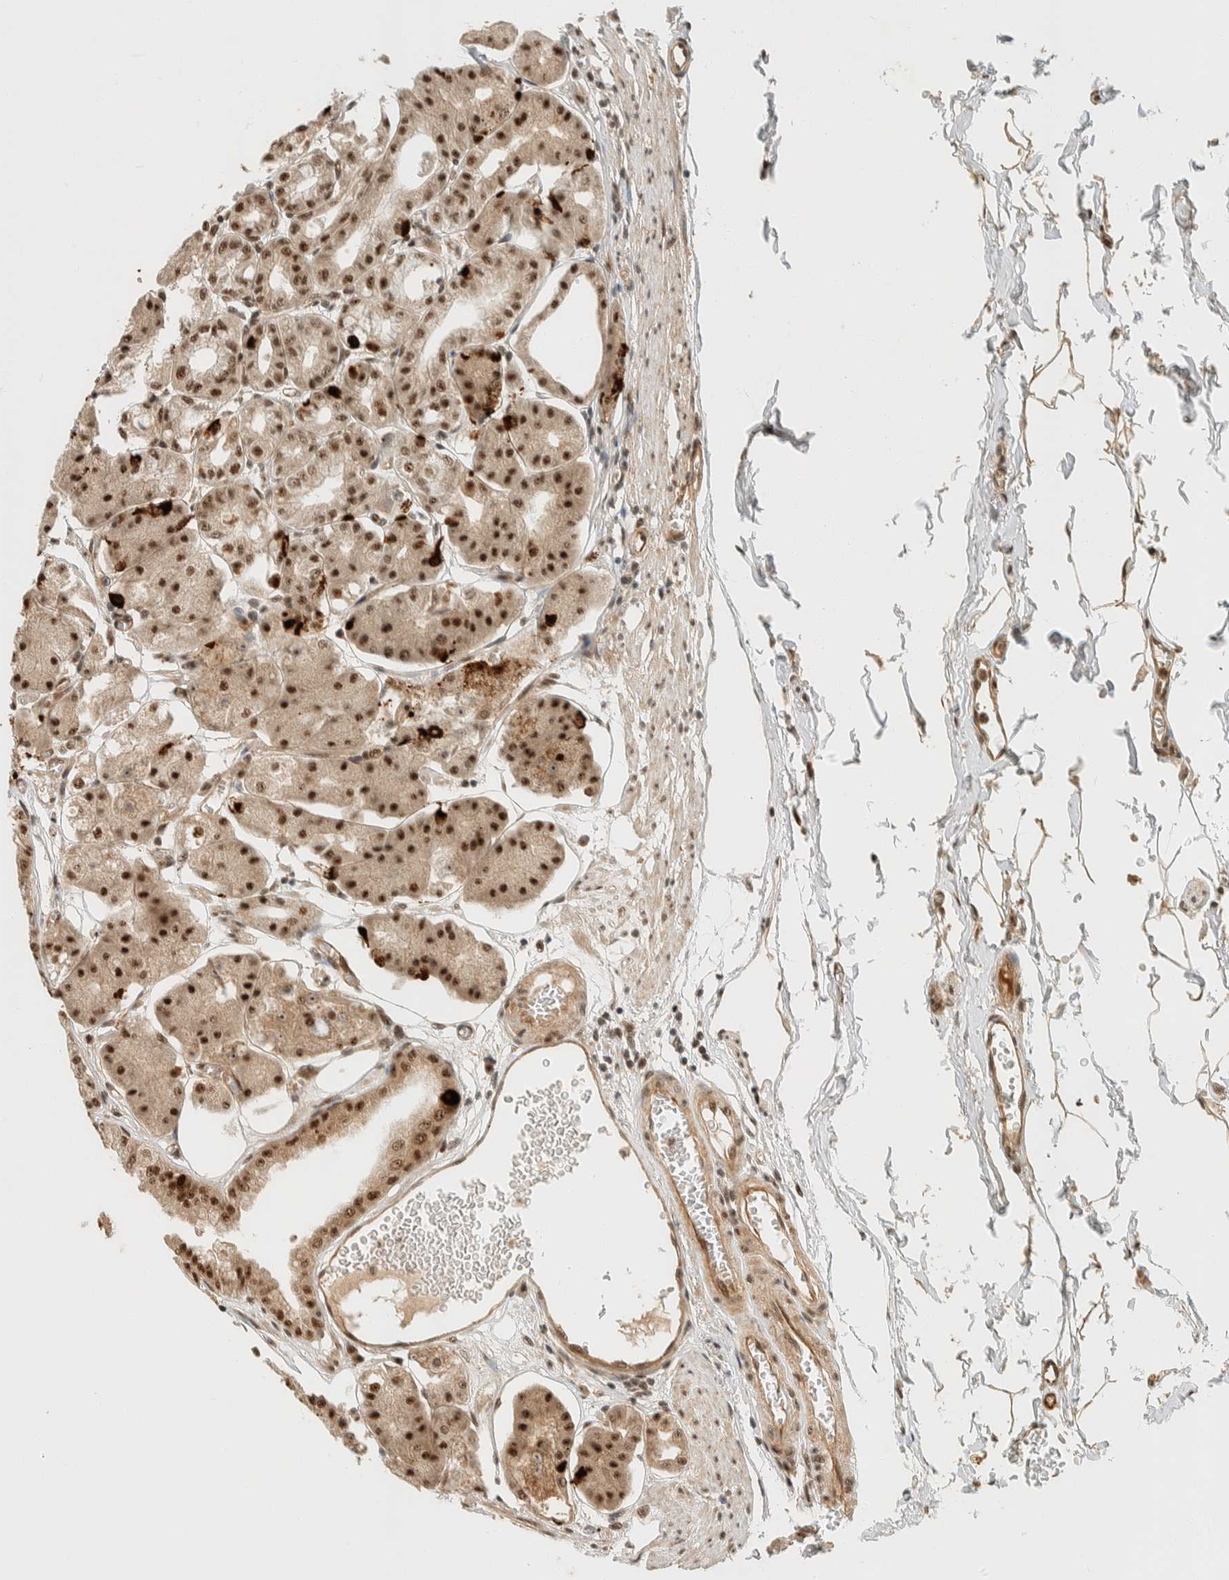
{"staining": {"intensity": "strong", "quantity": ">75%", "location": "nuclear"}, "tissue": "stomach", "cell_type": "Glandular cells", "image_type": "normal", "snomed": [{"axis": "morphology", "description": "Normal tissue, NOS"}, {"axis": "topography", "description": "Stomach, lower"}], "caption": "High-power microscopy captured an IHC image of unremarkable stomach, revealing strong nuclear positivity in about >75% of glandular cells.", "gene": "SIK1", "patient": {"sex": "male", "age": 71}}